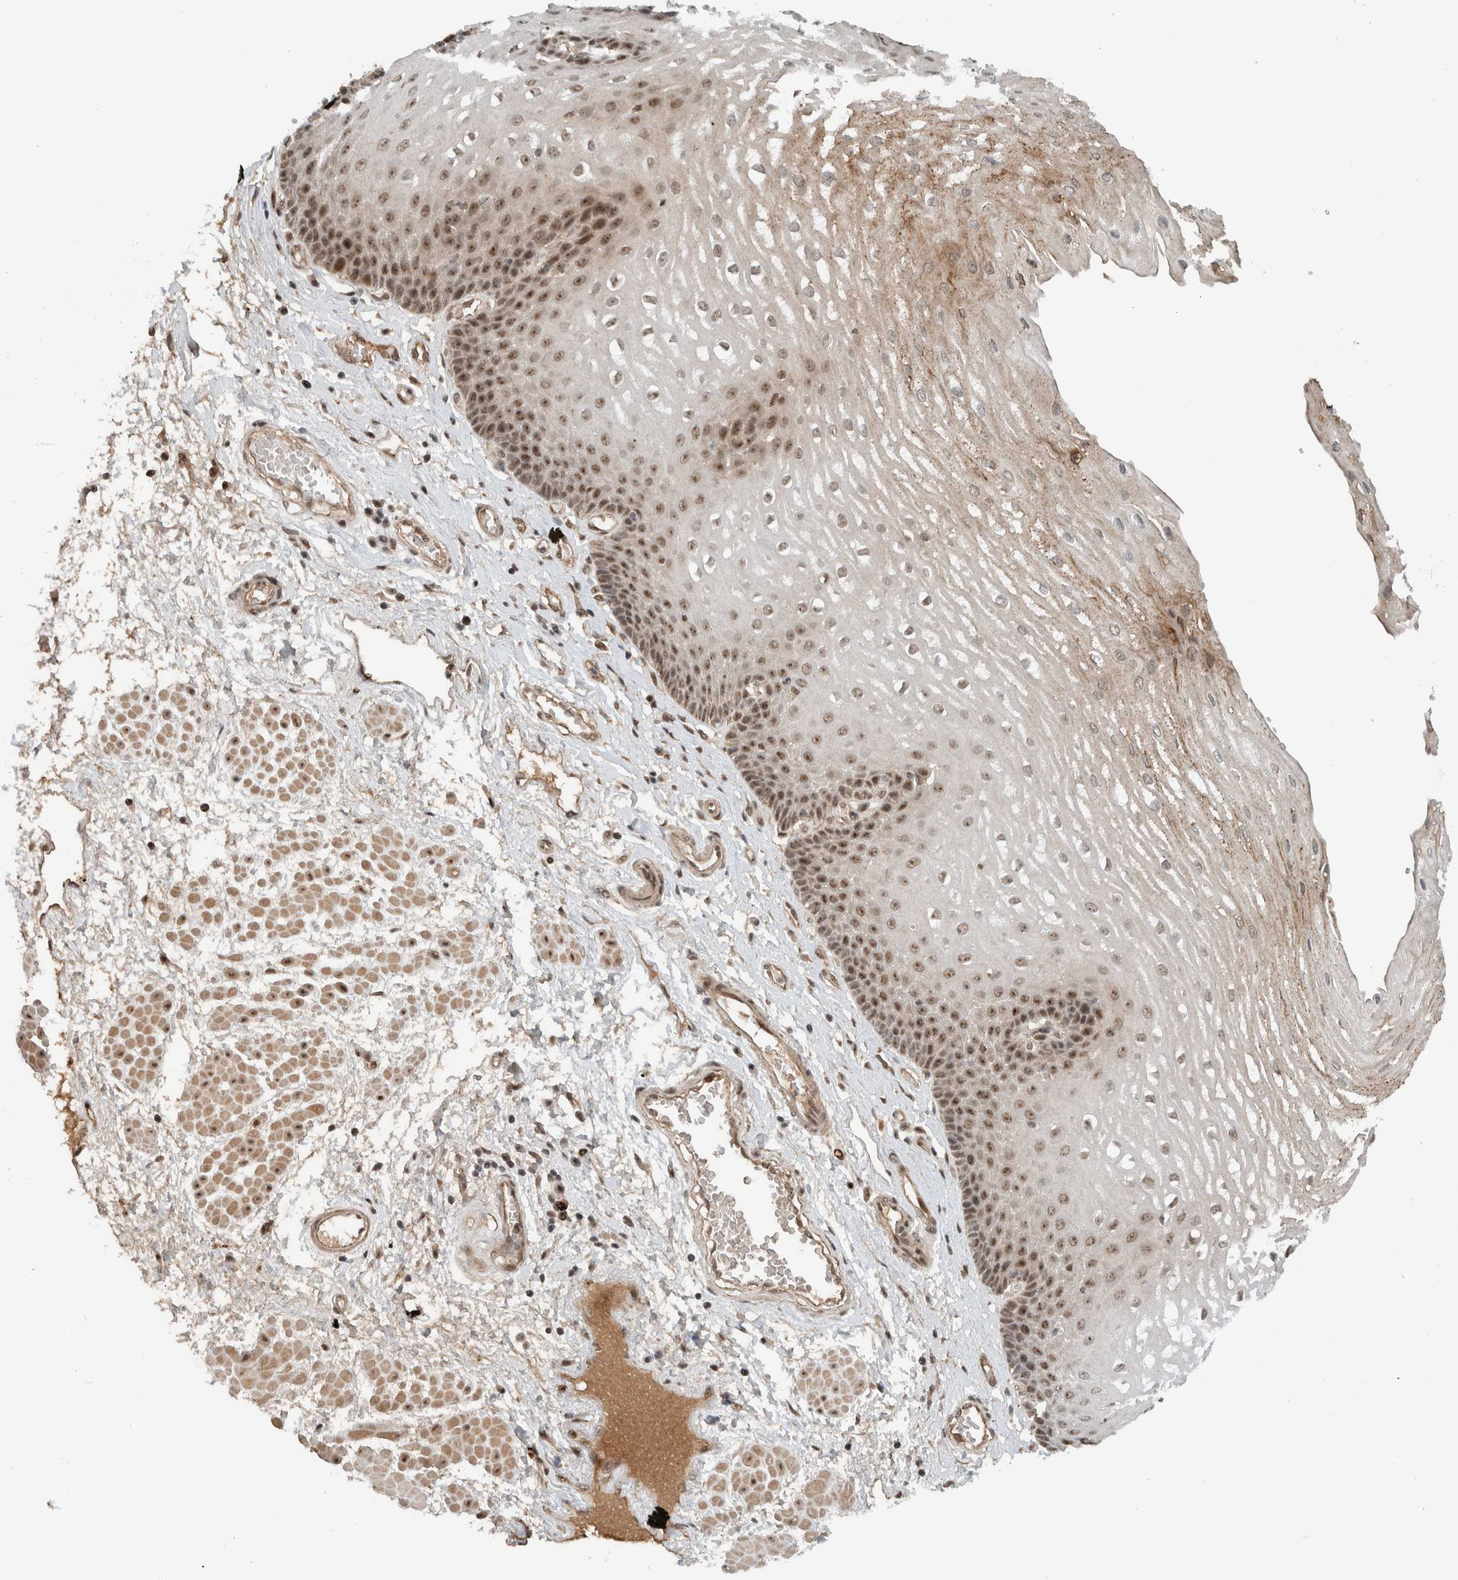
{"staining": {"intensity": "moderate", "quantity": ">75%", "location": "cytoplasmic/membranous,nuclear"}, "tissue": "esophagus", "cell_type": "Squamous epithelial cells", "image_type": "normal", "snomed": [{"axis": "morphology", "description": "Normal tissue, NOS"}, {"axis": "topography", "description": "Esophagus"}], "caption": "DAB (3,3'-diaminobenzidine) immunohistochemical staining of unremarkable esophagus demonstrates moderate cytoplasmic/membranous,nuclear protein expression in about >75% of squamous epithelial cells. The protein is stained brown, and the nuclei are stained in blue (DAB IHC with brightfield microscopy, high magnification).", "gene": "ZFP91", "patient": {"sex": "male", "age": 48}}